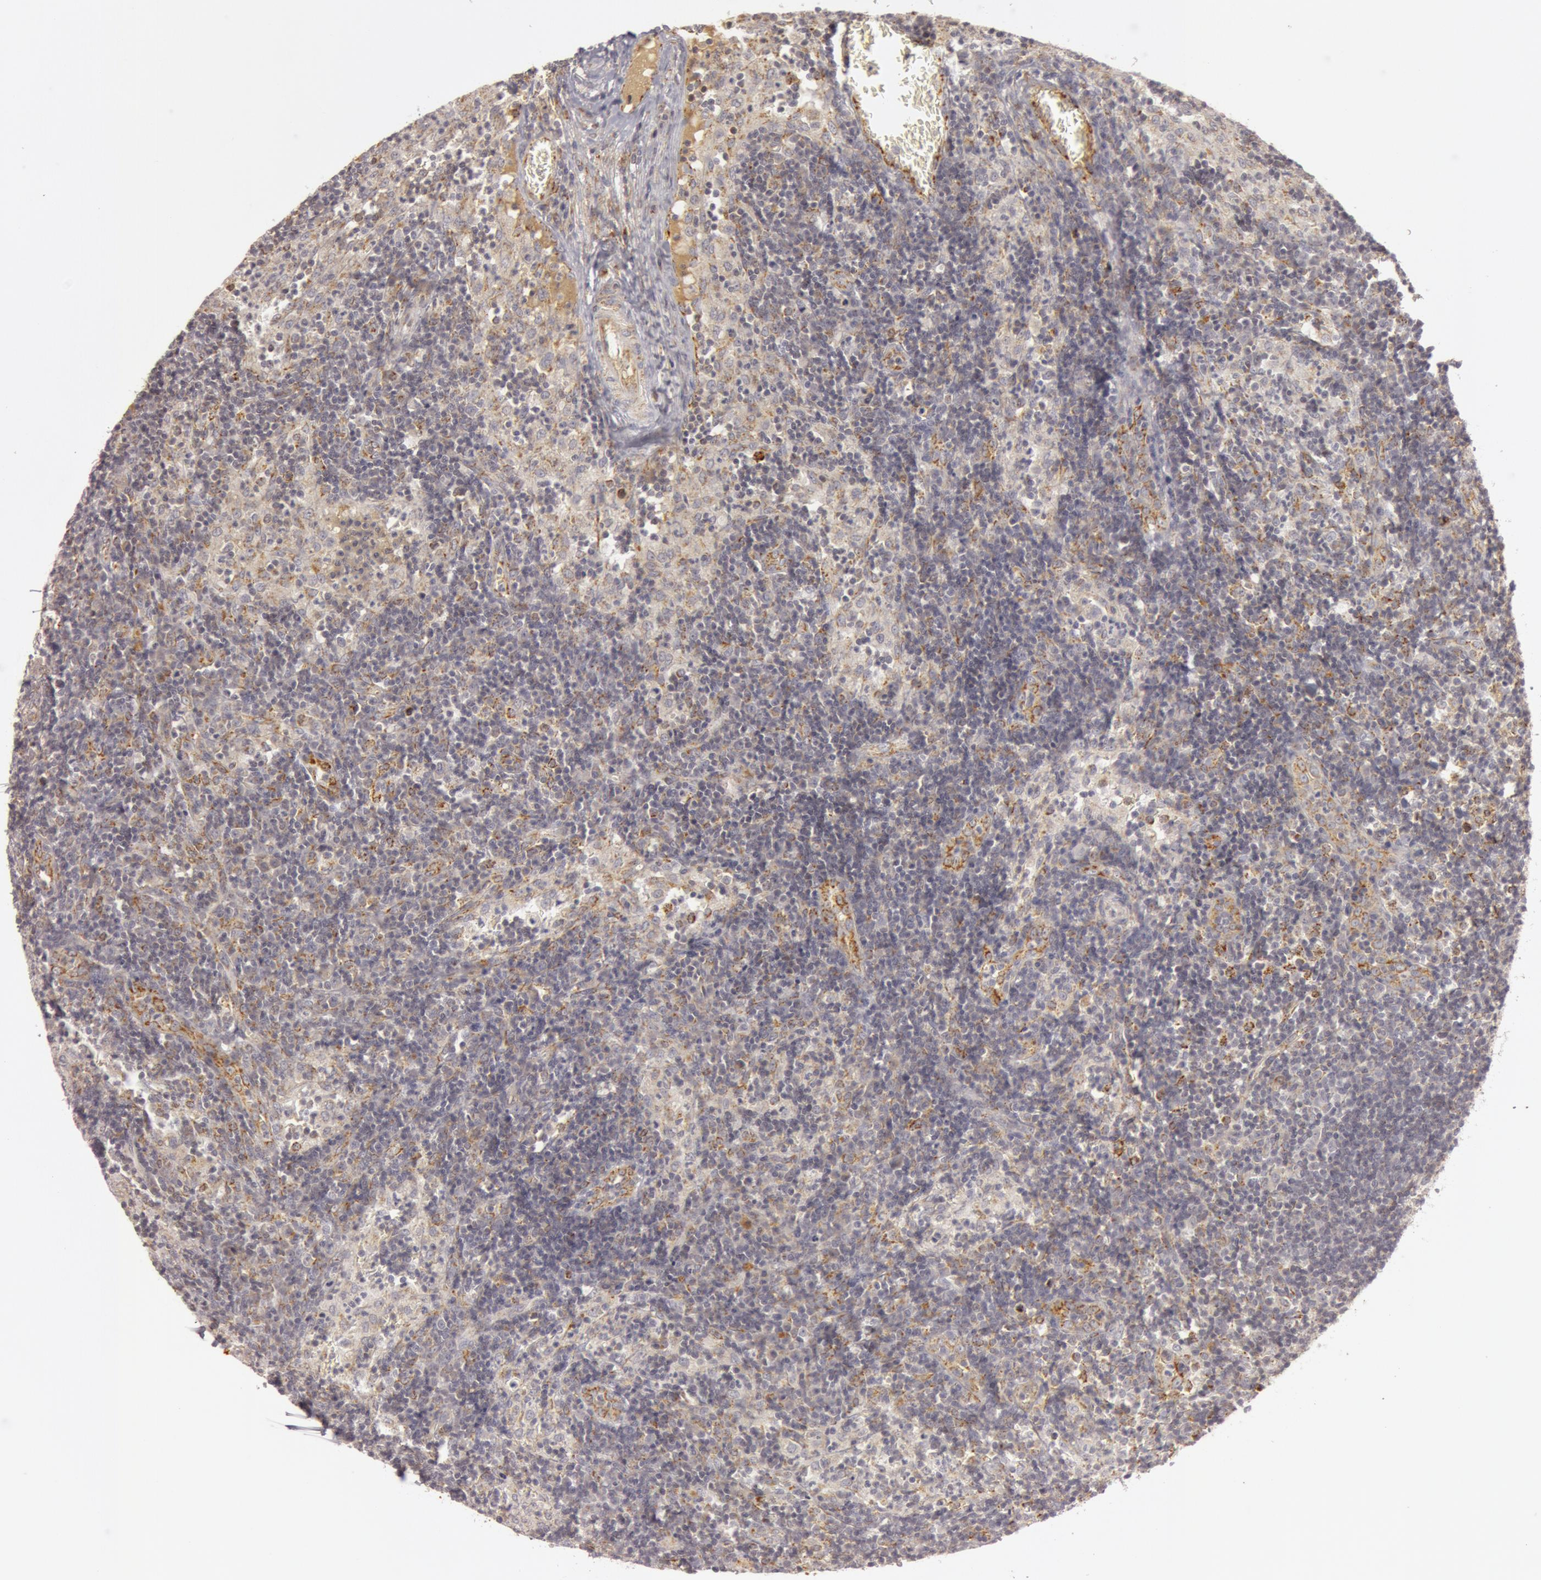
{"staining": {"intensity": "negative", "quantity": "none", "location": "none"}, "tissue": "lymph node", "cell_type": "Germinal center cells", "image_type": "normal", "snomed": [{"axis": "morphology", "description": "Normal tissue, NOS"}, {"axis": "morphology", "description": "Inflammation, NOS"}, {"axis": "topography", "description": "Lymph node"}, {"axis": "topography", "description": "Salivary gland"}], "caption": "The immunohistochemistry micrograph has no significant staining in germinal center cells of lymph node. The staining was performed using DAB (3,3'-diaminobenzidine) to visualize the protein expression in brown, while the nuclei were stained in blue with hematoxylin (Magnification: 20x).", "gene": "C7", "patient": {"sex": "male", "age": 3}}